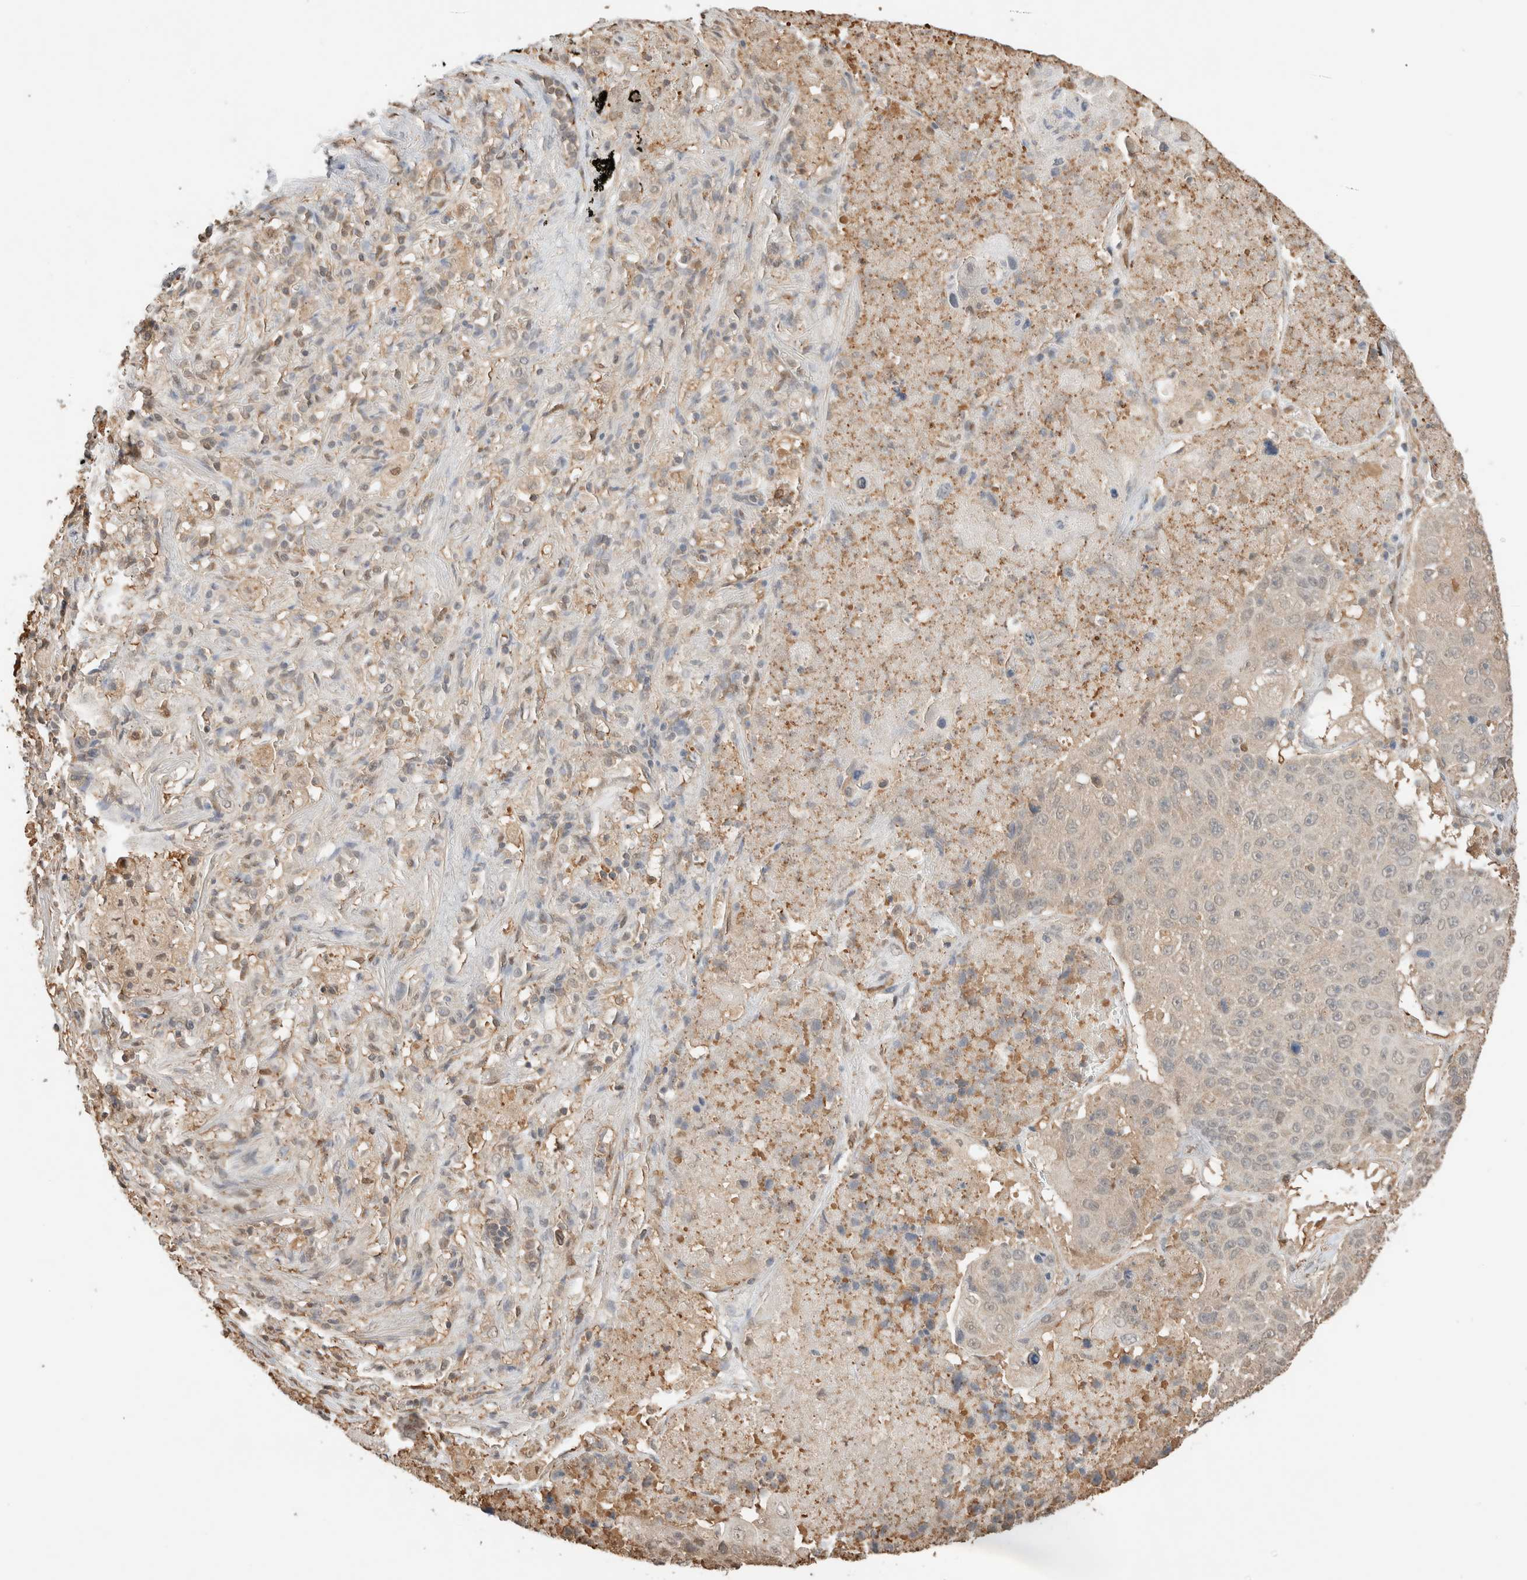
{"staining": {"intensity": "negative", "quantity": "none", "location": "none"}, "tissue": "lung cancer", "cell_type": "Tumor cells", "image_type": "cancer", "snomed": [{"axis": "morphology", "description": "Squamous cell carcinoma, NOS"}, {"axis": "topography", "description": "Lung"}], "caption": "Human lung squamous cell carcinoma stained for a protein using IHC demonstrates no expression in tumor cells.", "gene": "YWHAH", "patient": {"sex": "male", "age": 61}}